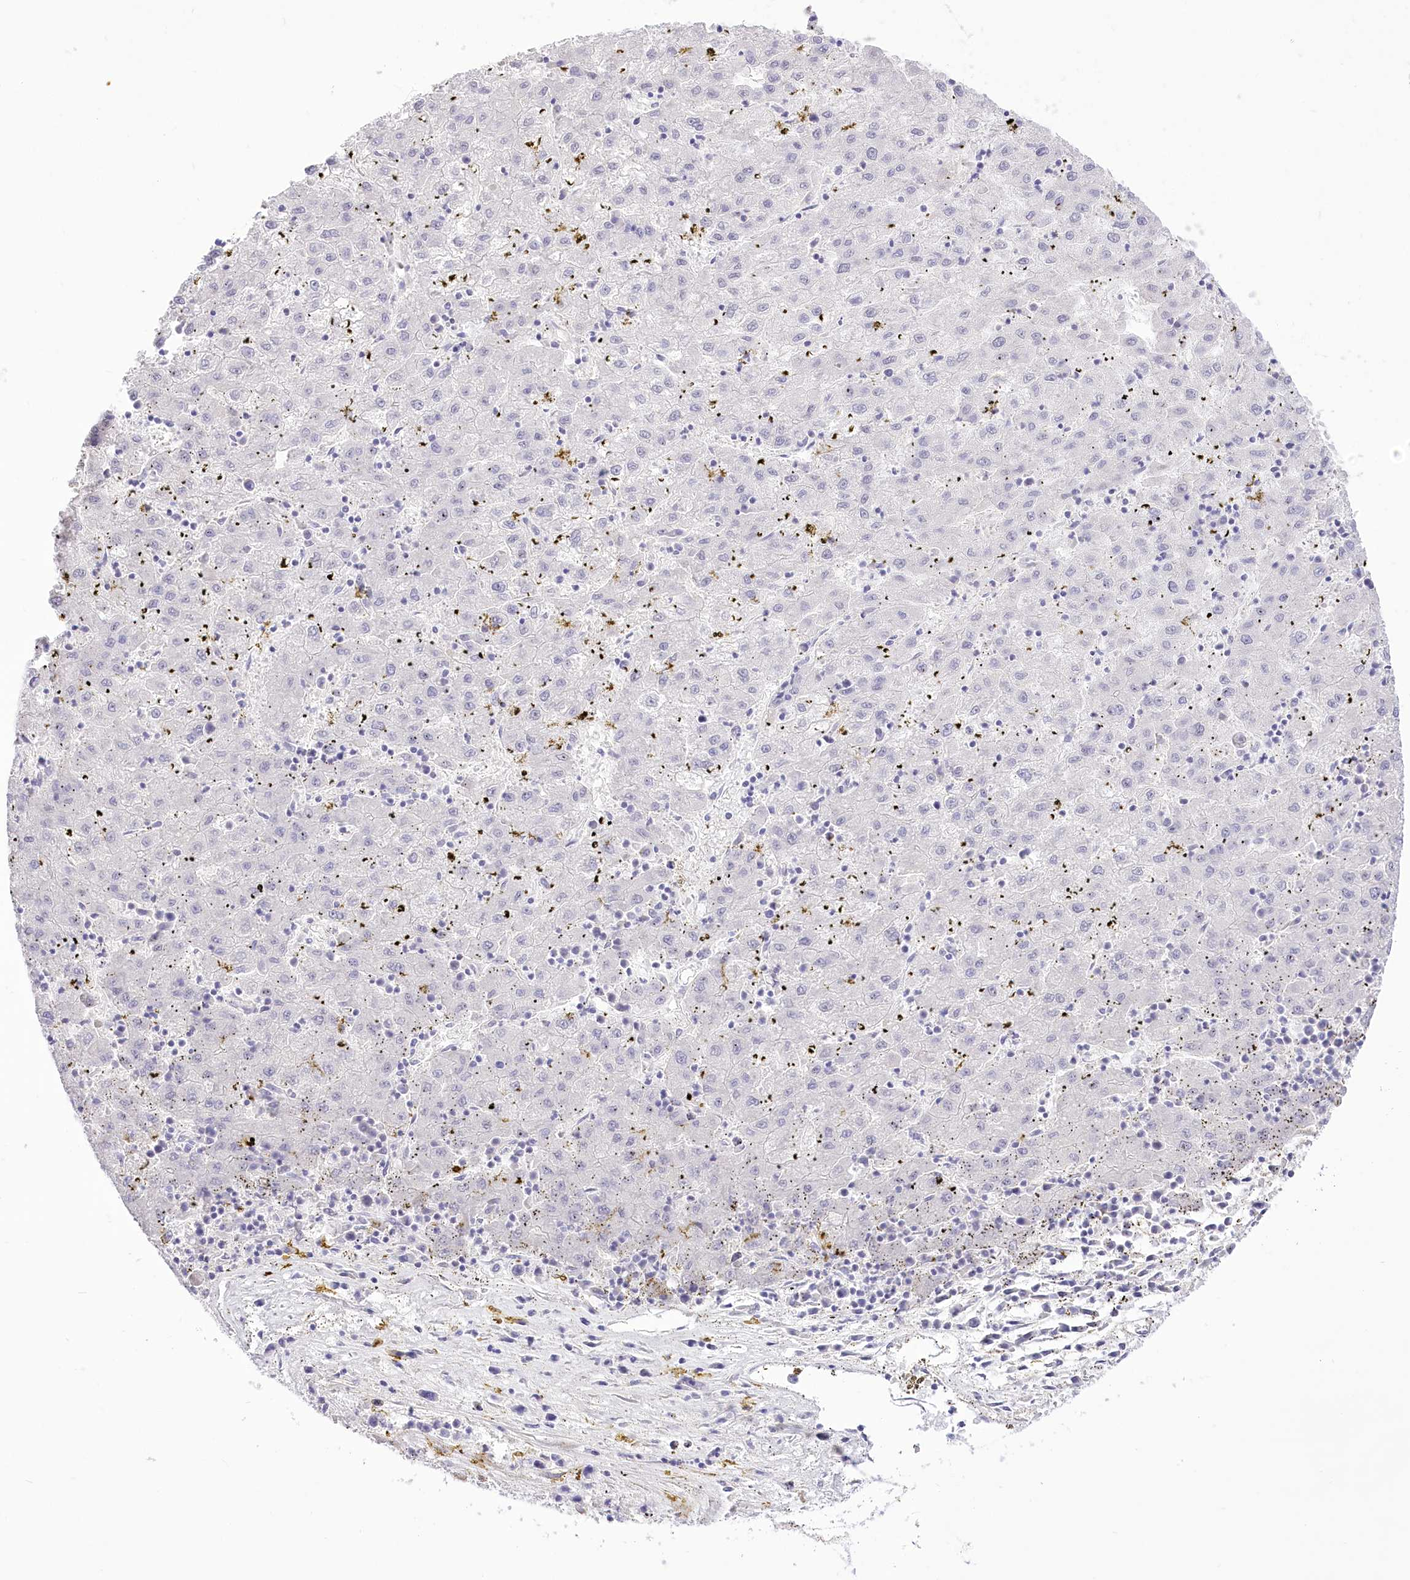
{"staining": {"intensity": "negative", "quantity": "none", "location": "none"}, "tissue": "liver cancer", "cell_type": "Tumor cells", "image_type": "cancer", "snomed": [{"axis": "morphology", "description": "Carcinoma, Hepatocellular, NOS"}, {"axis": "topography", "description": "Liver"}], "caption": "The photomicrograph demonstrates no significant positivity in tumor cells of hepatocellular carcinoma (liver).", "gene": "HELT", "patient": {"sex": "male", "age": 72}}